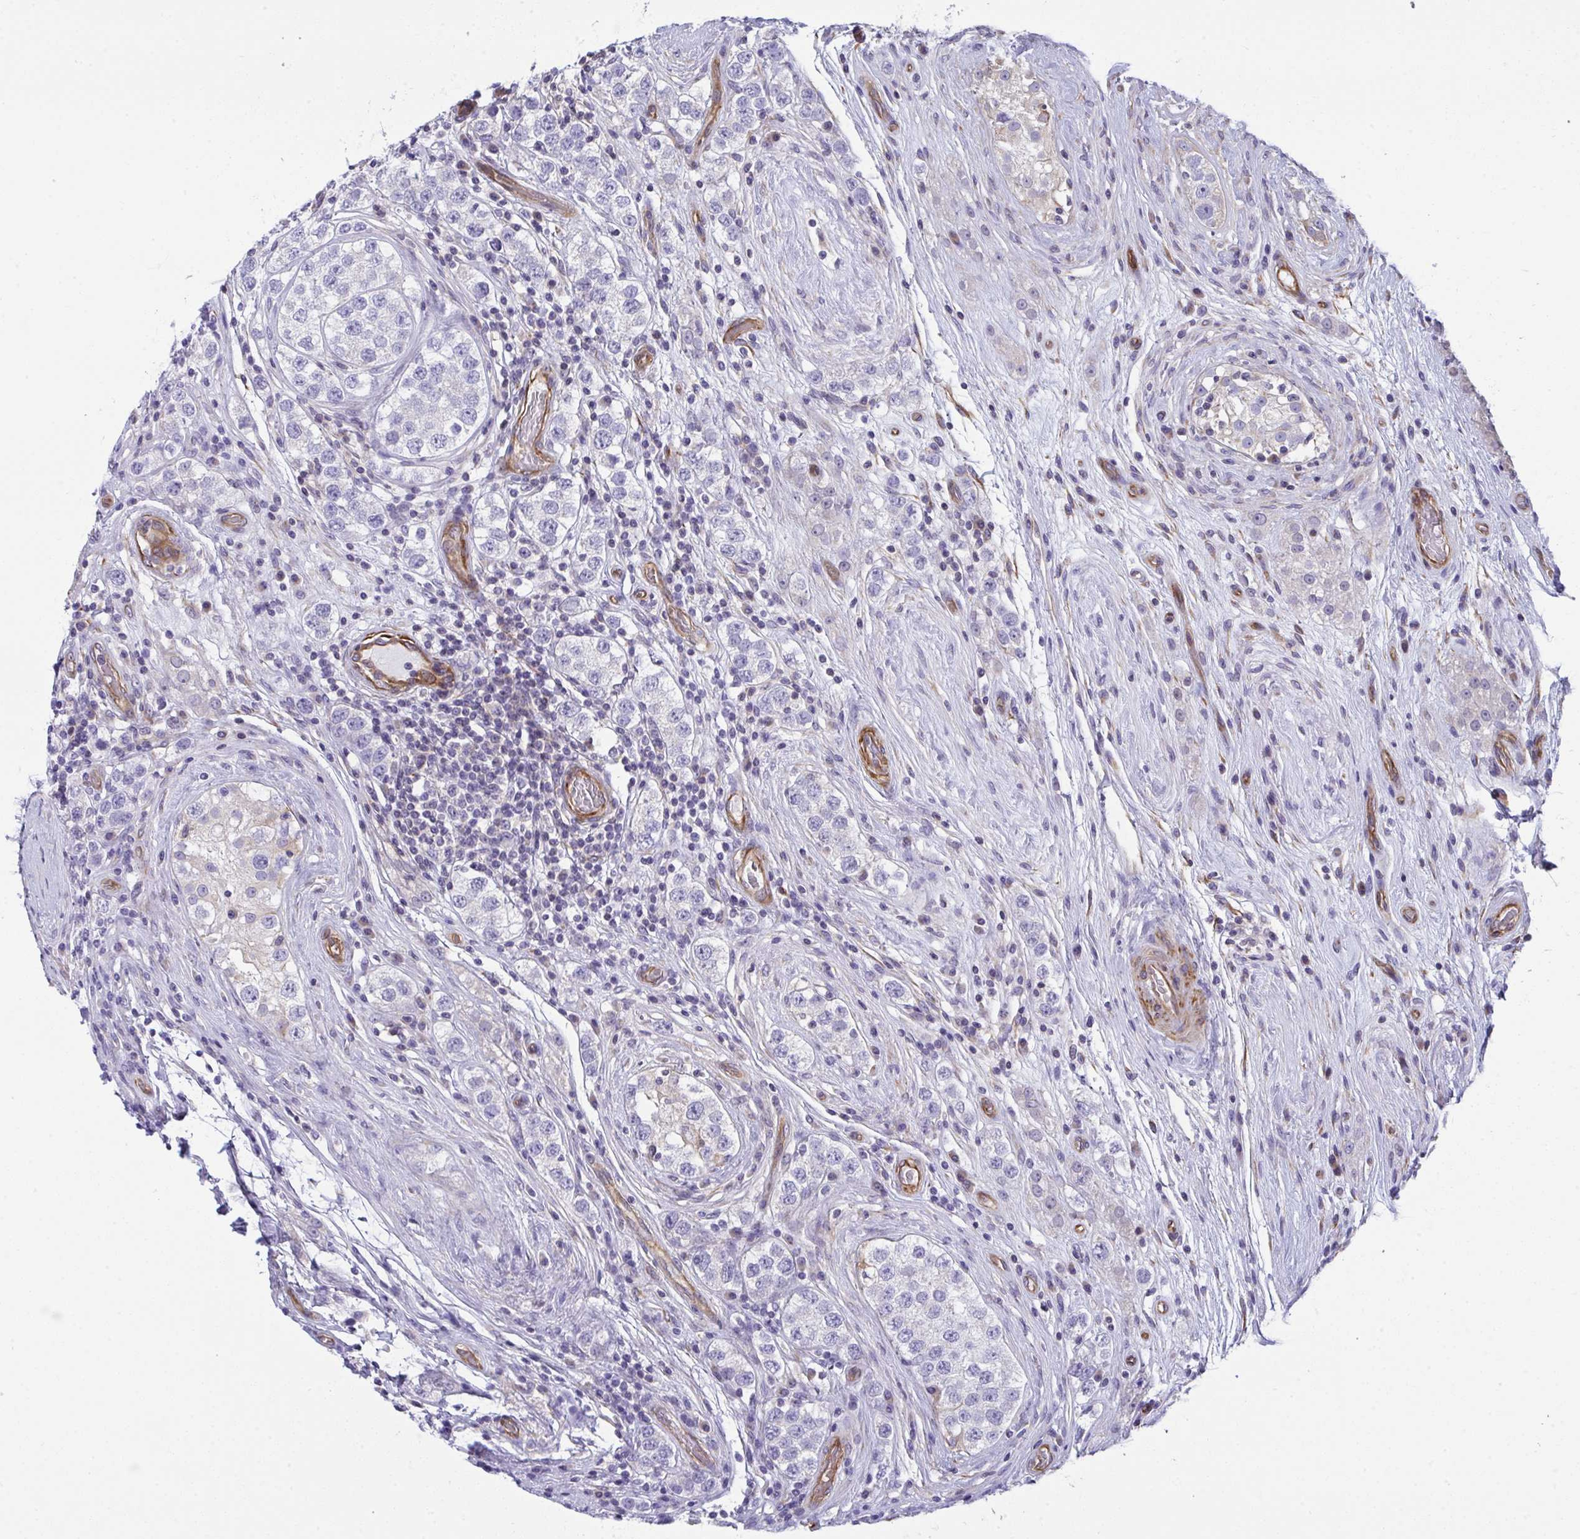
{"staining": {"intensity": "negative", "quantity": "none", "location": "none"}, "tissue": "testis cancer", "cell_type": "Tumor cells", "image_type": "cancer", "snomed": [{"axis": "morphology", "description": "Seminoma, NOS"}, {"axis": "topography", "description": "Testis"}], "caption": "Immunohistochemical staining of seminoma (testis) shows no significant expression in tumor cells.", "gene": "MYL12A", "patient": {"sex": "male", "age": 34}}